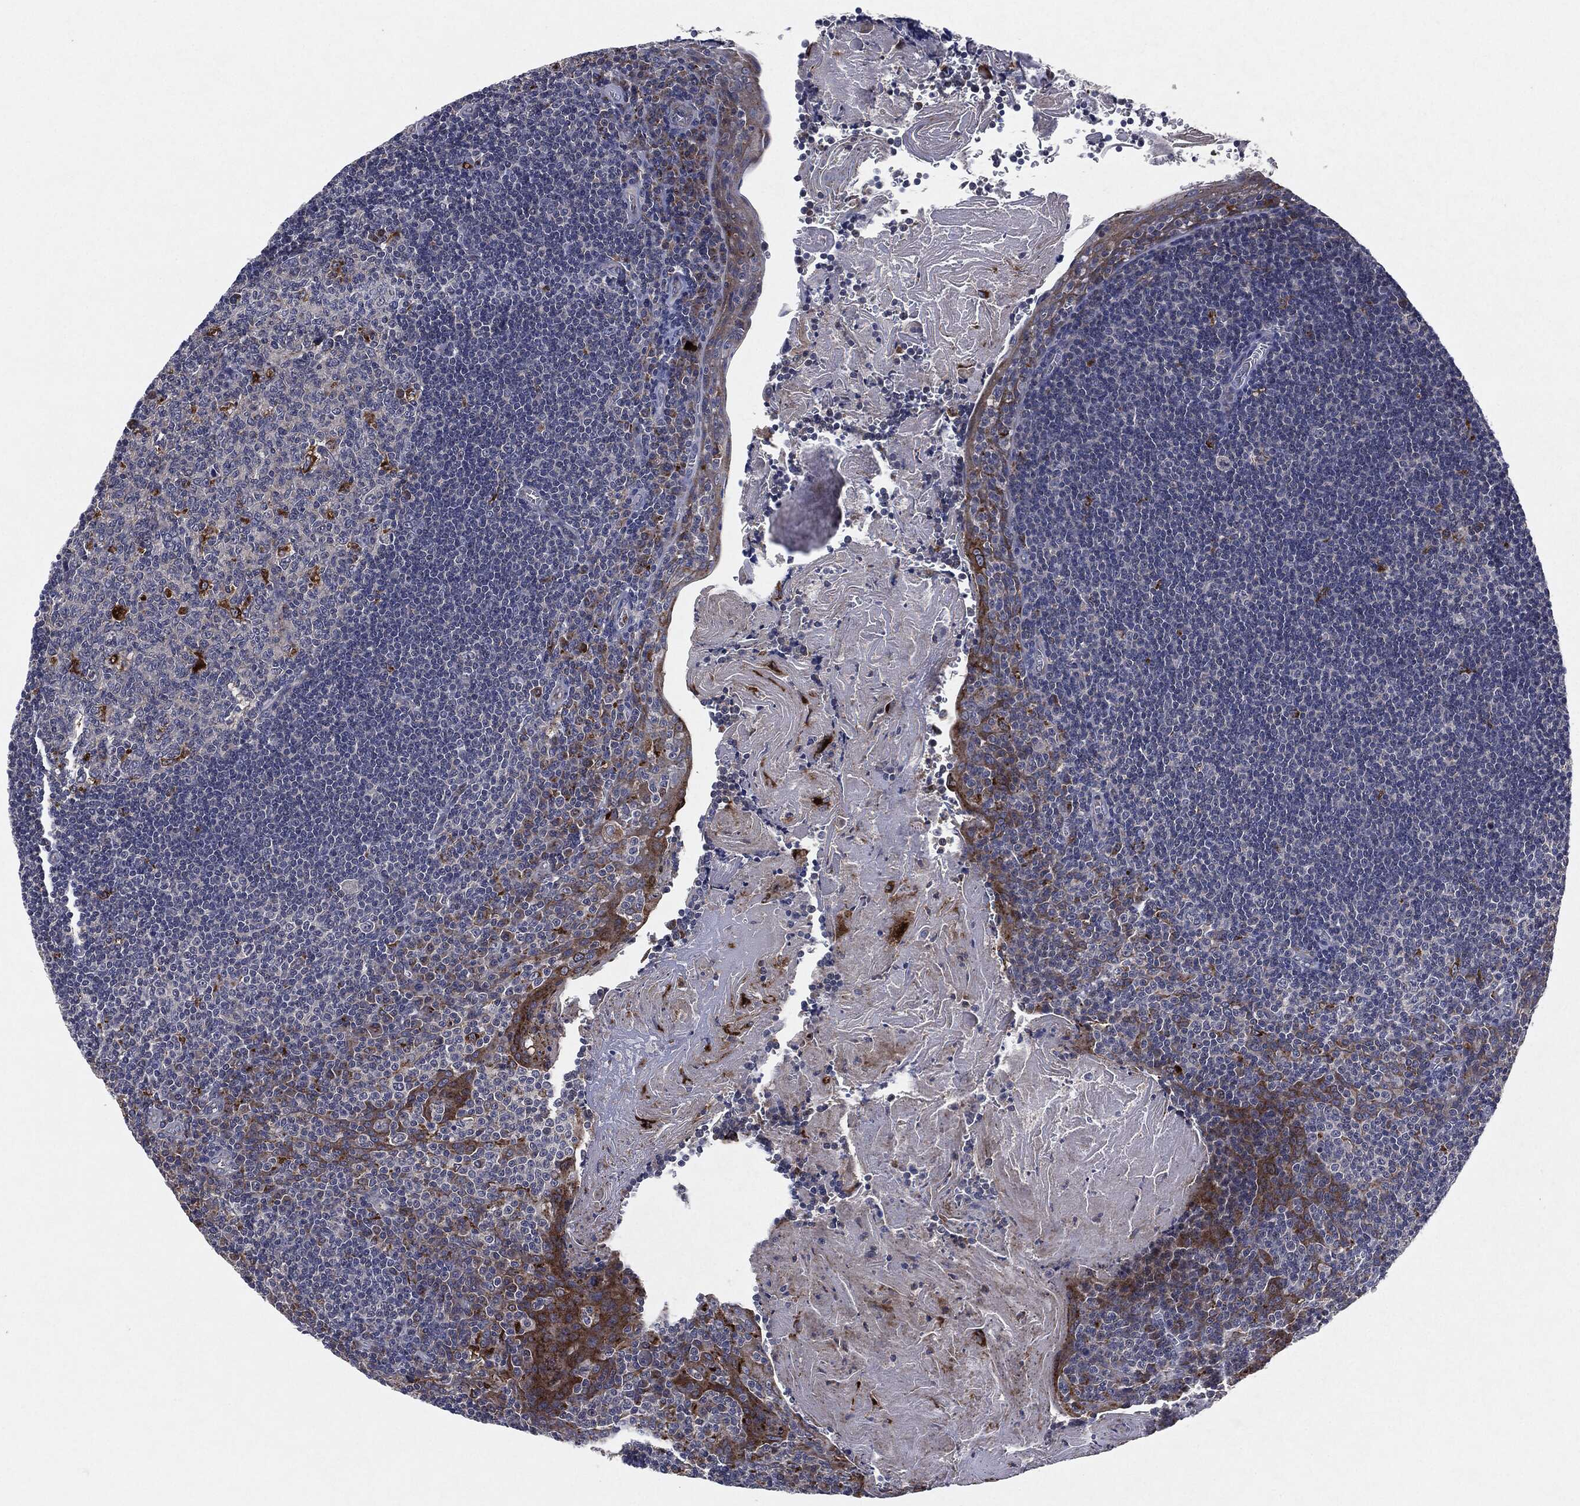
{"staining": {"intensity": "strong", "quantity": "<25%", "location": "cytoplasmic/membranous"}, "tissue": "tonsil", "cell_type": "Germinal center cells", "image_type": "normal", "snomed": [{"axis": "morphology", "description": "Normal tissue, NOS"}, {"axis": "morphology", "description": "Inflammation, NOS"}, {"axis": "topography", "description": "Tonsil"}], "caption": "Approximately <25% of germinal center cells in unremarkable human tonsil show strong cytoplasmic/membranous protein positivity as visualized by brown immunohistochemical staining.", "gene": "SLC31A2", "patient": {"sex": "female", "age": 31}}